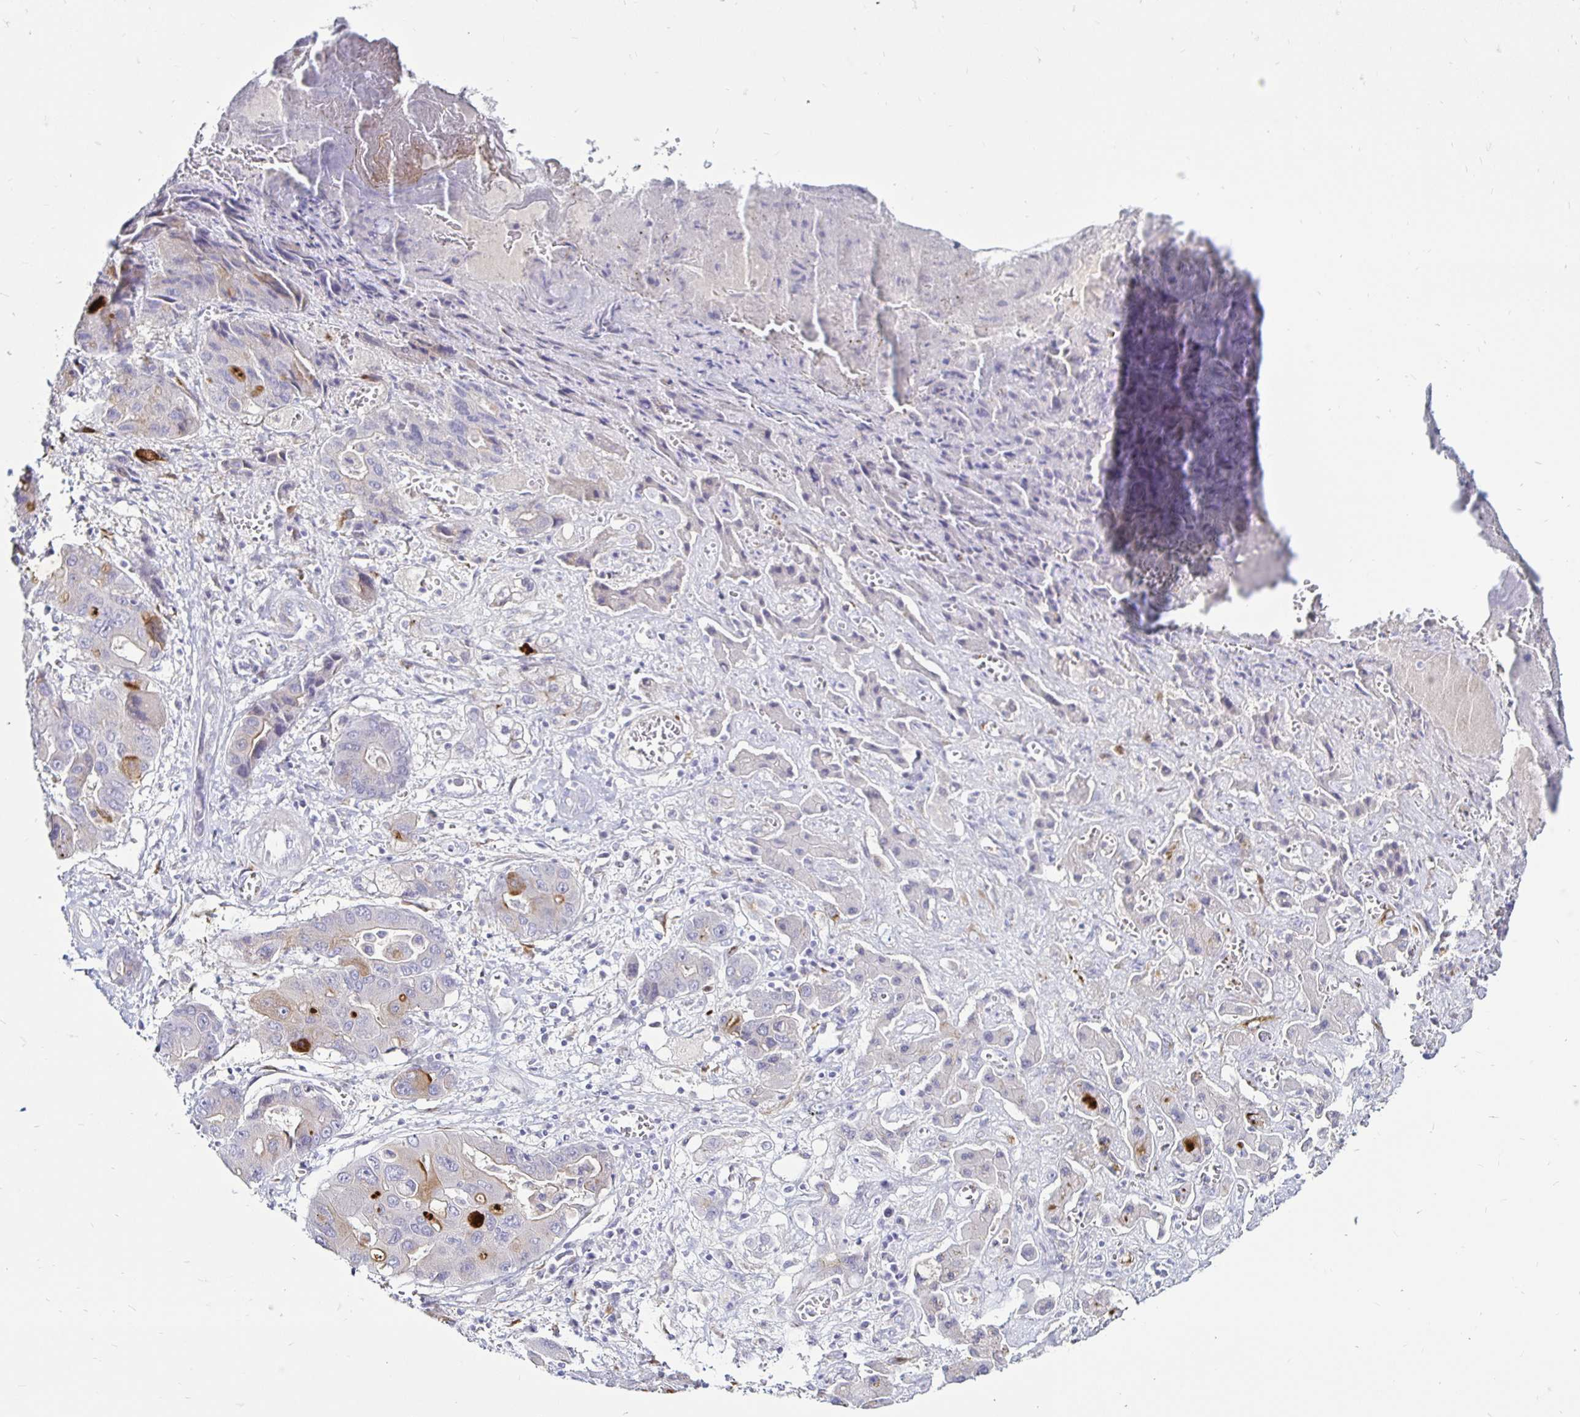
{"staining": {"intensity": "weak", "quantity": "<25%", "location": "cytoplasmic/membranous"}, "tissue": "liver cancer", "cell_type": "Tumor cells", "image_type": "cancer", "snomed": [{"axis": "morphology", "description": "Cholangiocarcinoma"}, {"axis": "topography", "description": "Liver"}], "caption": "This is an immunohistochemistry (IHC) image of human cholangiocarcinoma (liver). There is no staining in tumor cells.", "gene": "TIMP1", "patient": {"sex": "male", "age": 67}}